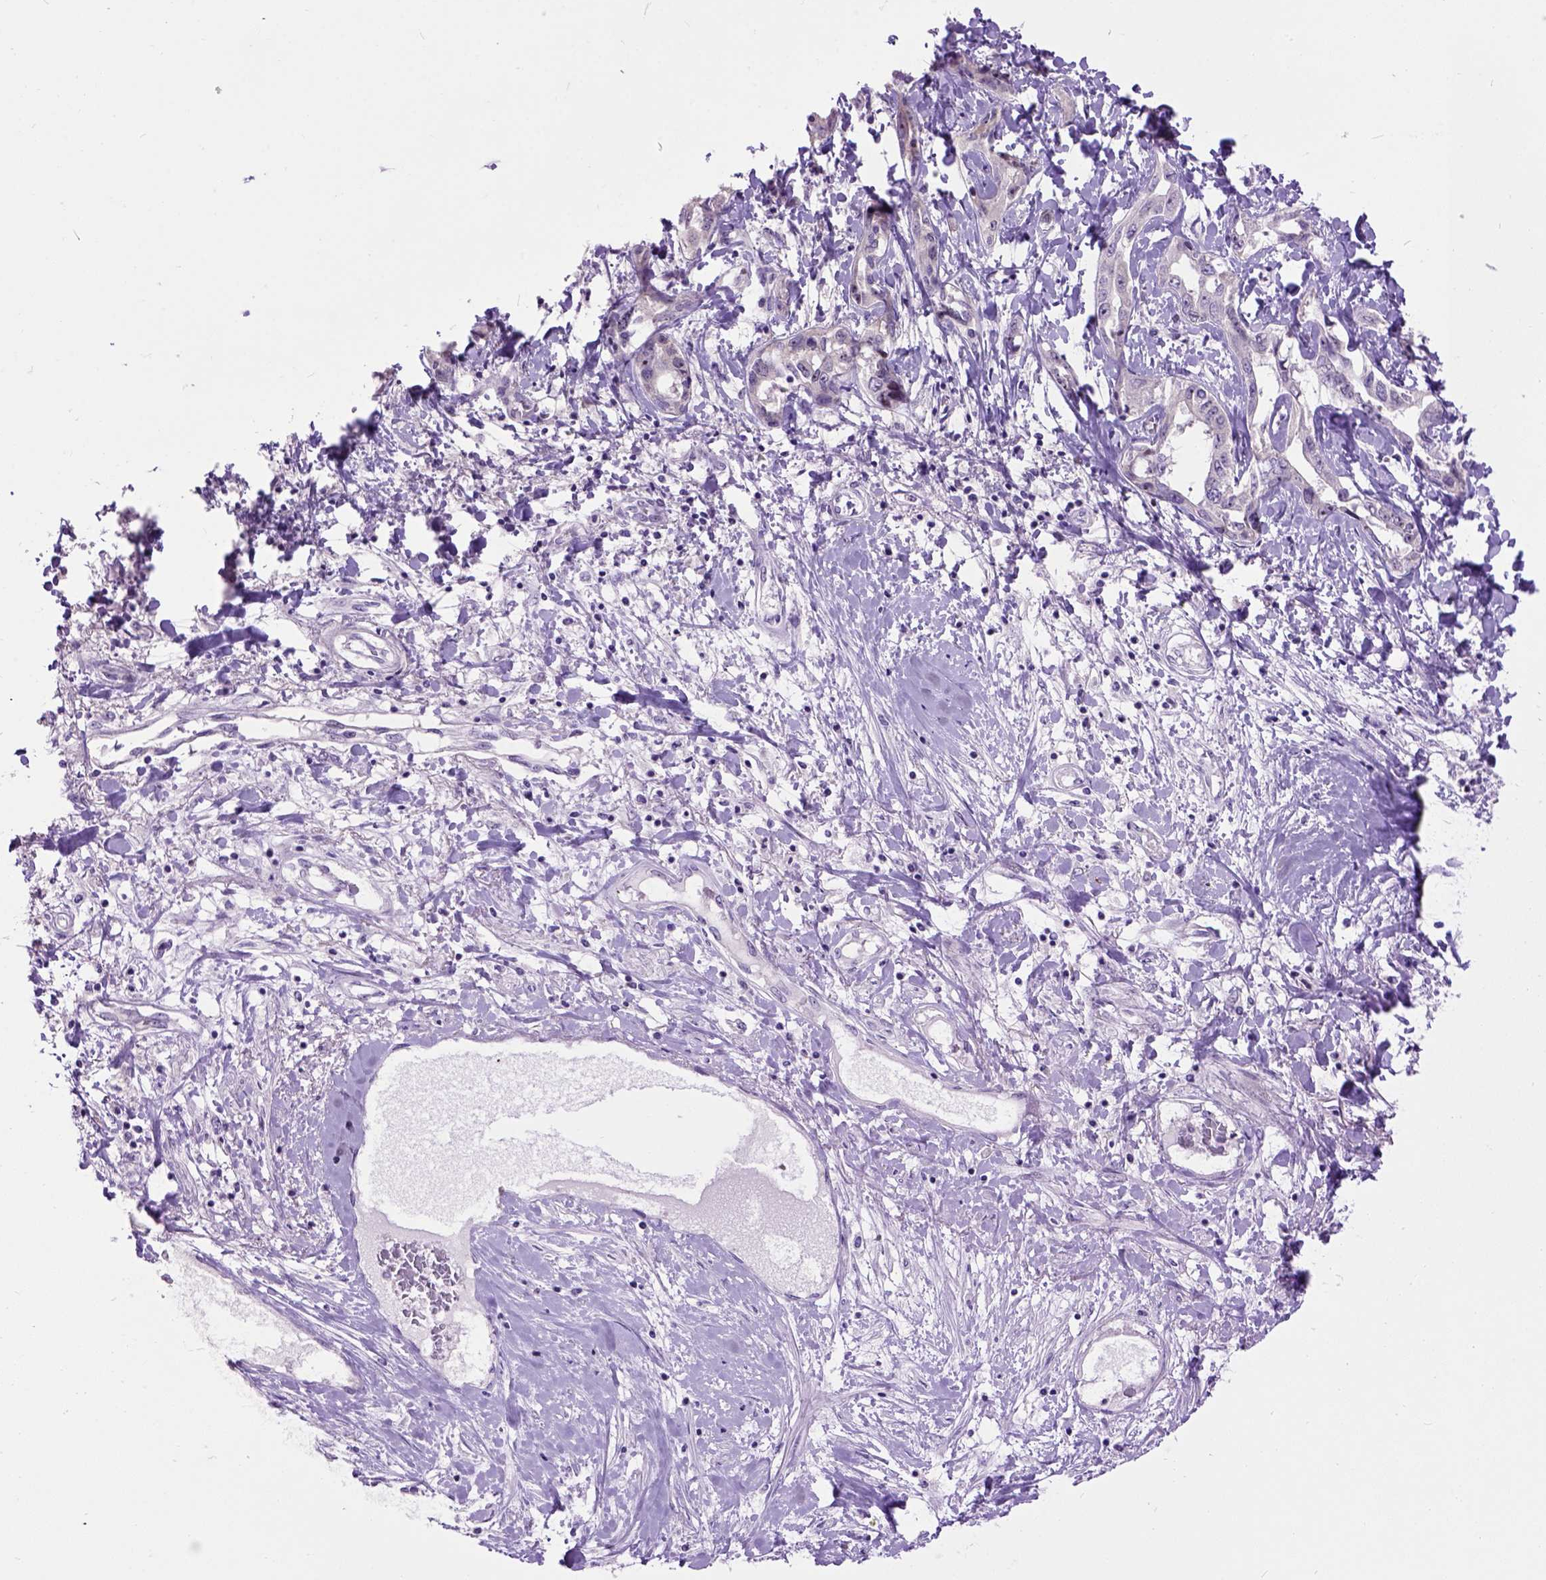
{"staining": {"intensity": "weak", "quantity": ">75%", "location": "cytoplasmic/membranous"}, "tissue": "liver cancer", "cell_type": "Tumor cells", "image_type": "cancer", "snomed": [{"axis": "morphology", "description": "Cholangiocarcinoma"}, {"axis": "topography", "description": "Liver"}], "caption": "Protein staining of liver cancer tissue displays weak cytoplasmic/membranous positivity in approximately >75% of tumor cells. (DAB IHC, brown staining for protein, blue staining for nuclei).", "gene": "MAPT", "patient": {"sex": "male", "age": 59}}